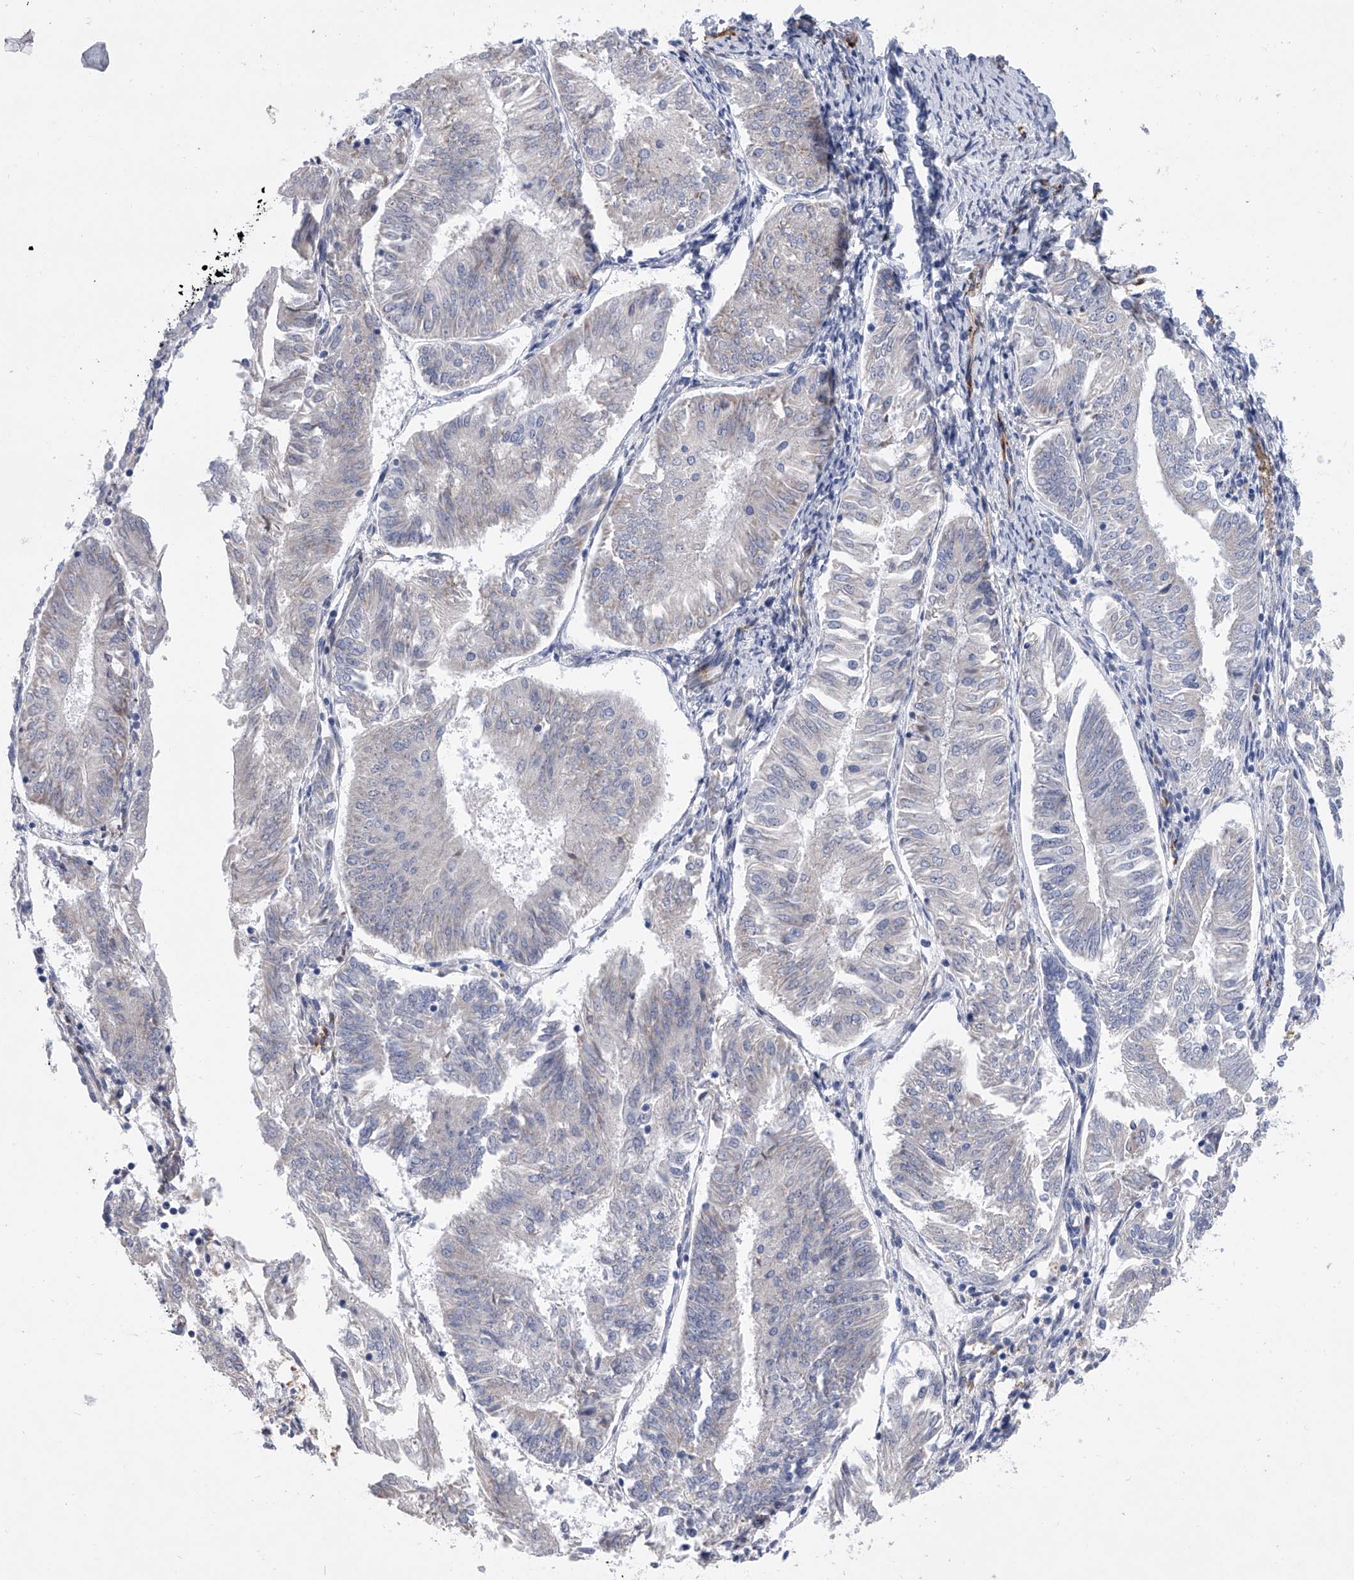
{"staining": {"intensity": "negative", "quantity": "none", "location": "none"}, "tissue": "endometrial cancer", "cell_type": "Tumor cells", "image_type": "cancer", "snomed": [{"axis": "morphology", "description": "Adenocarcinoma, NOS"}, {"axis": "topography", "description": "Endometrium"}], "caption": "The image demonstrates no staining of tumor cells in endometrial cancer (adenocarcinoma).", "gene": "ALG14", "patient": {"sex": "female", "age": 58}}